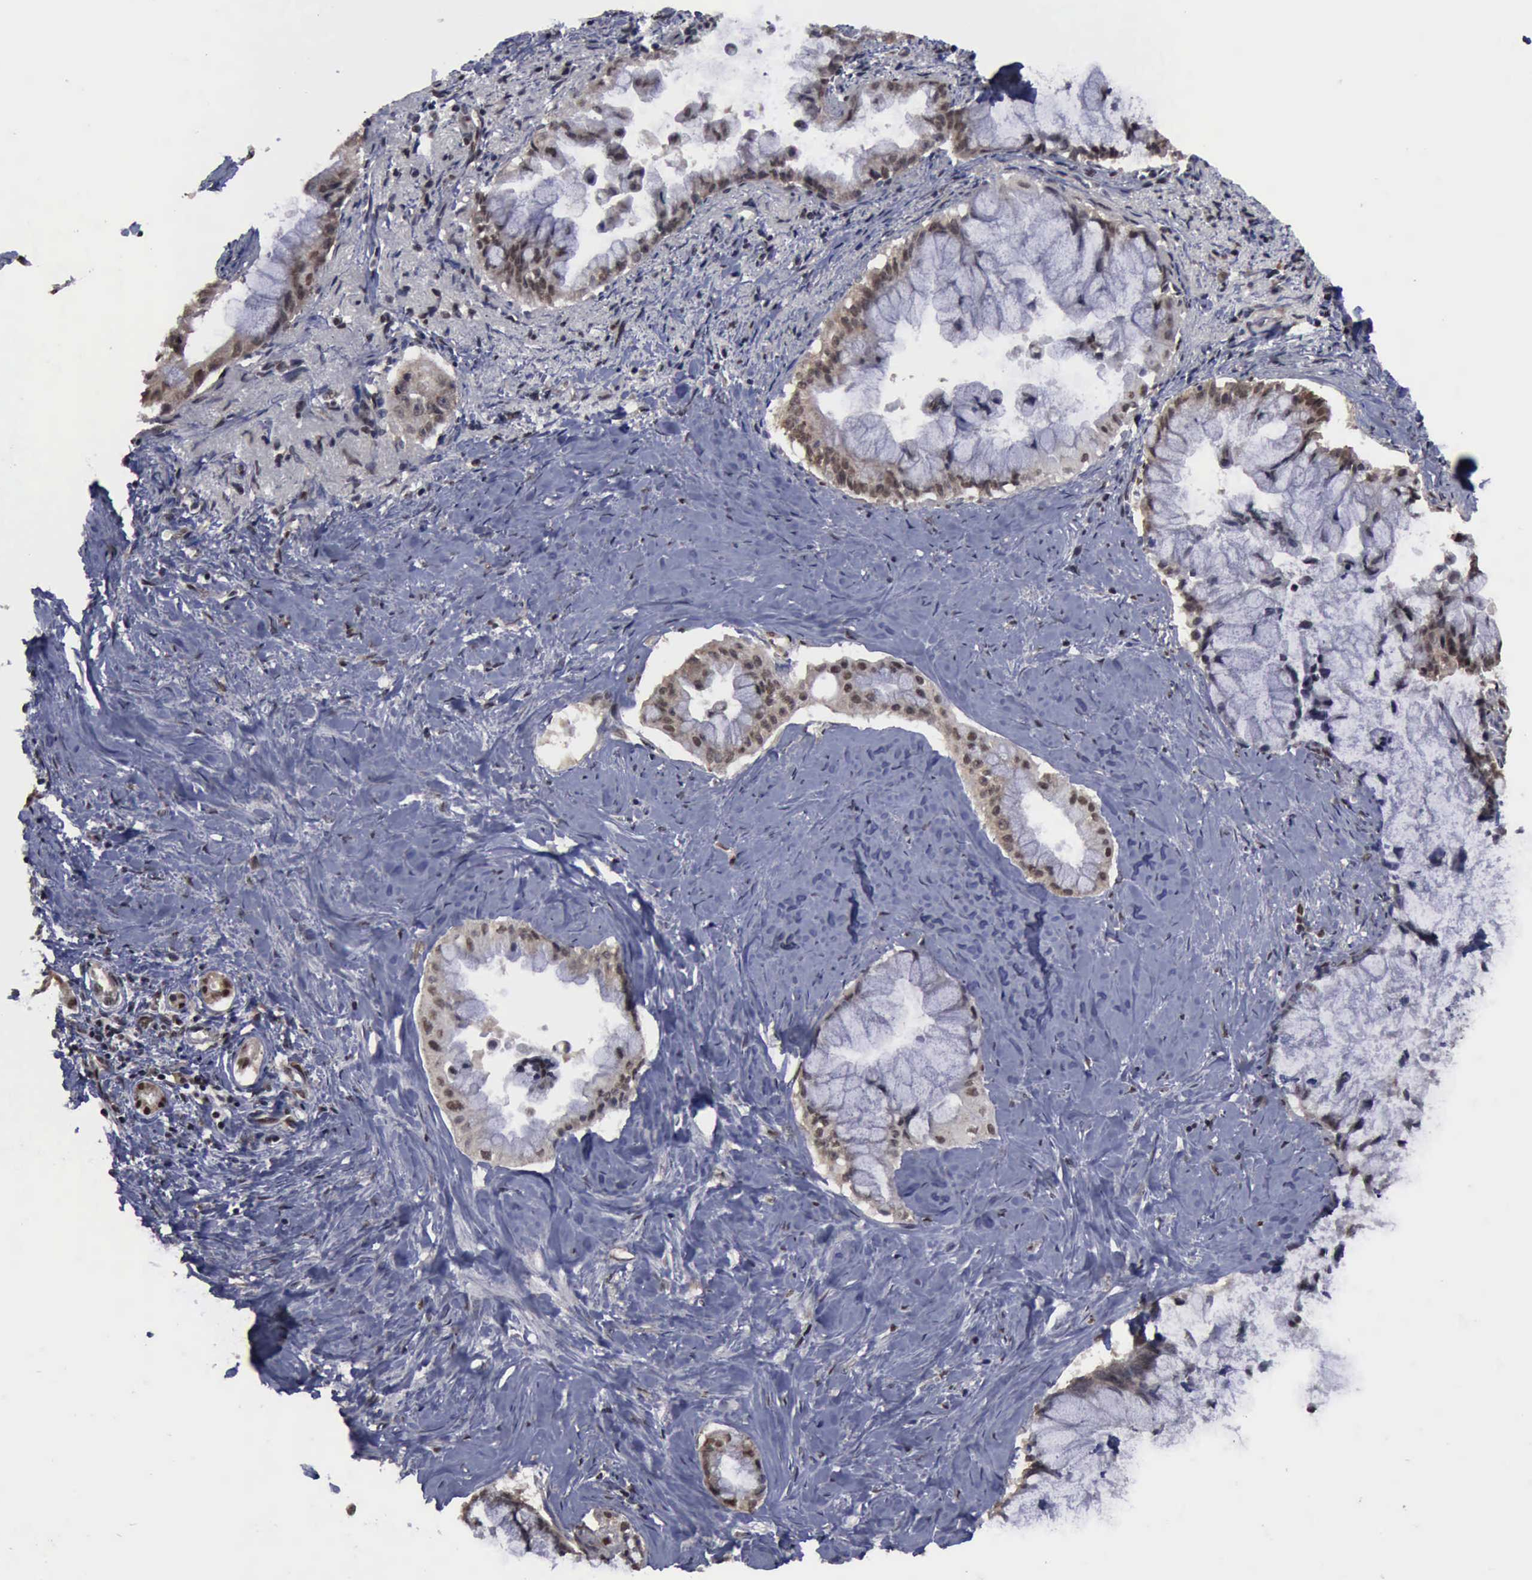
{"staining": {"intensity": "weak", "quantity": "25%-75%", "location": "cytoplasmic/membranous,nuclear"}, "tissue": "pancreatic cancer", "cell_type": "Tumor cells", "image_type": "cancer", "snomed": [{"axis": "morphology", "description": "Adenocarcinoma, NOS"}, {"axis": "topography", "description": "Pancreas"}], "caption": "Weak cytoplasmic/membranous and nuclear expression for a protein is appreciated in about 25%-75% of tumor cells of pancreatic cancer using immunohistochemistry (IHC).", "gene": "RTCB", "patient": {"sex": "male", "age": 59}}